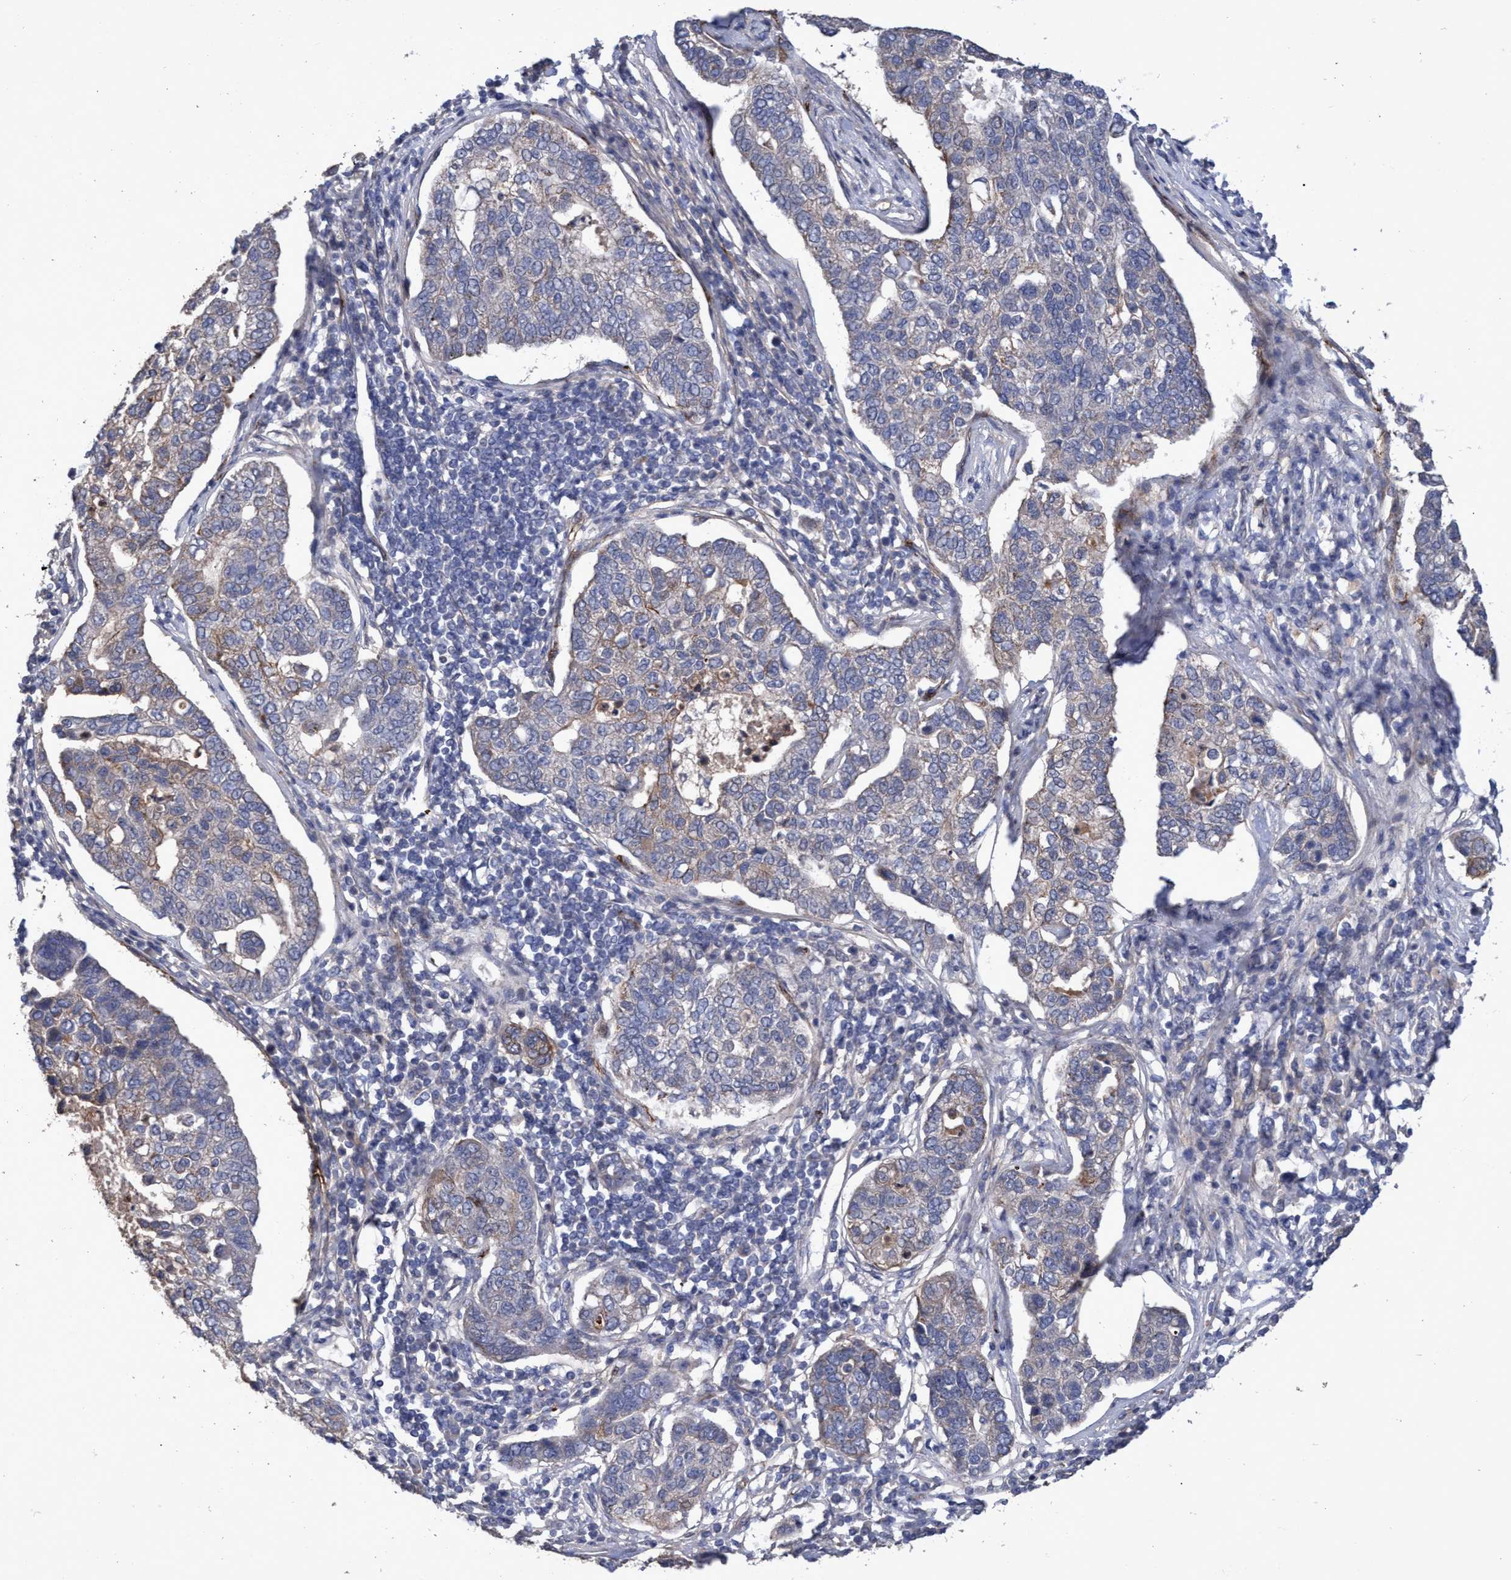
{"staining": {"intensity": "weak", "quantity": "<25%", "location": "cytoplasmic/membranous"}, "tissue": "pancreatic cancer", "cell_type": "Tumor cells", "image_type": "cancer", "snomed": [{"axis": "morphology", "description": "Adenocarcinoma, NOS"}, {"axis": "topography", "description": "Pancreas"}], "caption": "Immunohistochemical staining of human pancreatic adenocarcinoma demonstrates no significant staining in tumor cells.", "gene": "ZNF750", "patient": {"sex": "female", "age": 61}}